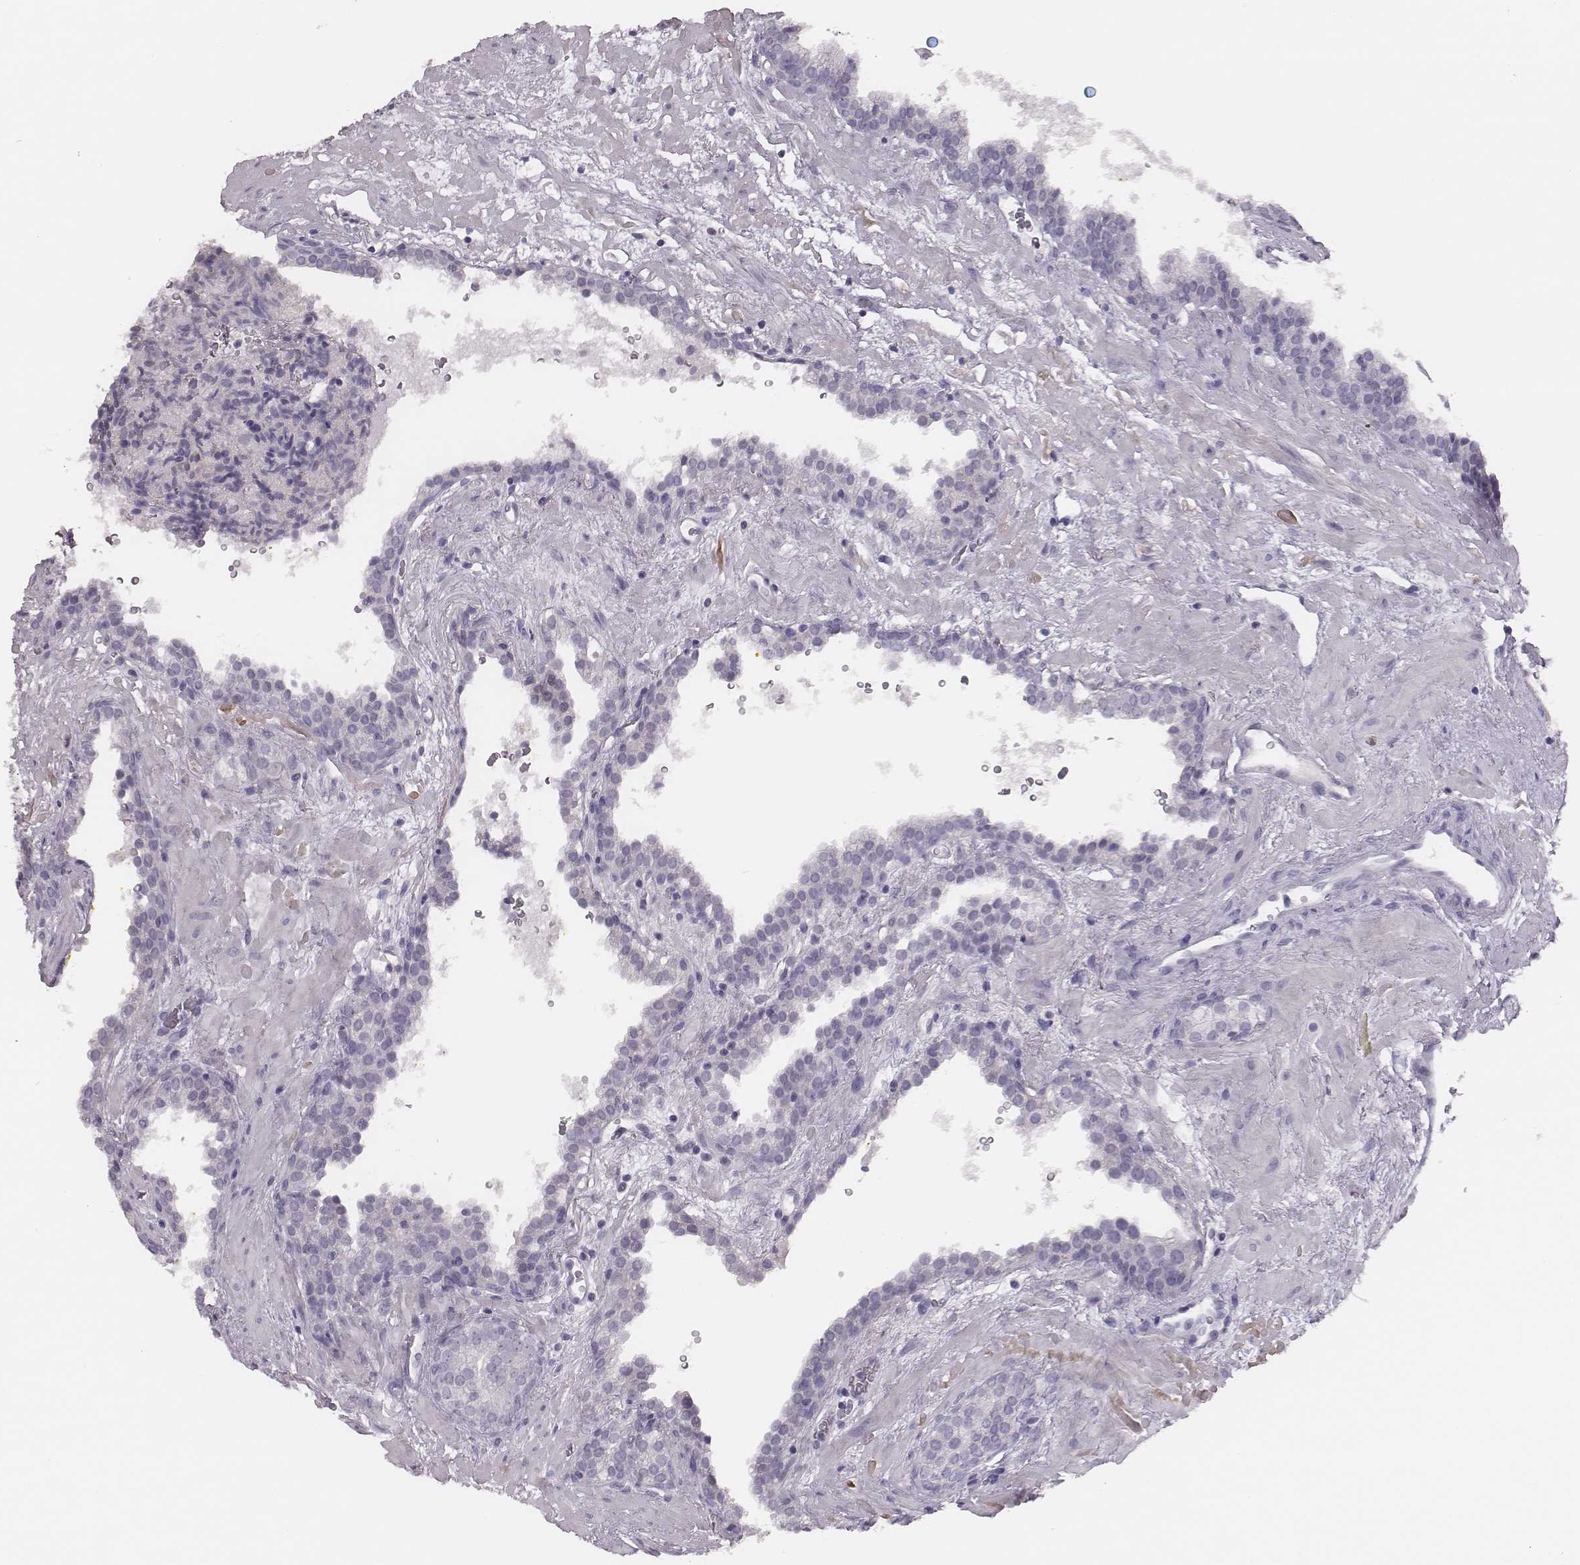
{"staining": {"intensity": "negative", "quantity": "none", "location": "none"}, "tissue": "prostate cancer", "cell_type": "Tumor cells", "image_type": "cancer", "snomed": [{"axis": "morphology", "description": "Adenocarcinoma, NOS"}, {"axis": "topography", "description": "Prostate"}], "caption": "High power microscopy image of an immunohistochemistry (IHC) photomicrograph of prostate cancer (adenocarcinoma), revealing no significant staining in tumor cells. (DAB IHC, high magnification).", "gene": "ADGRF4", "patient": {"sex": "male", "age": 66}}